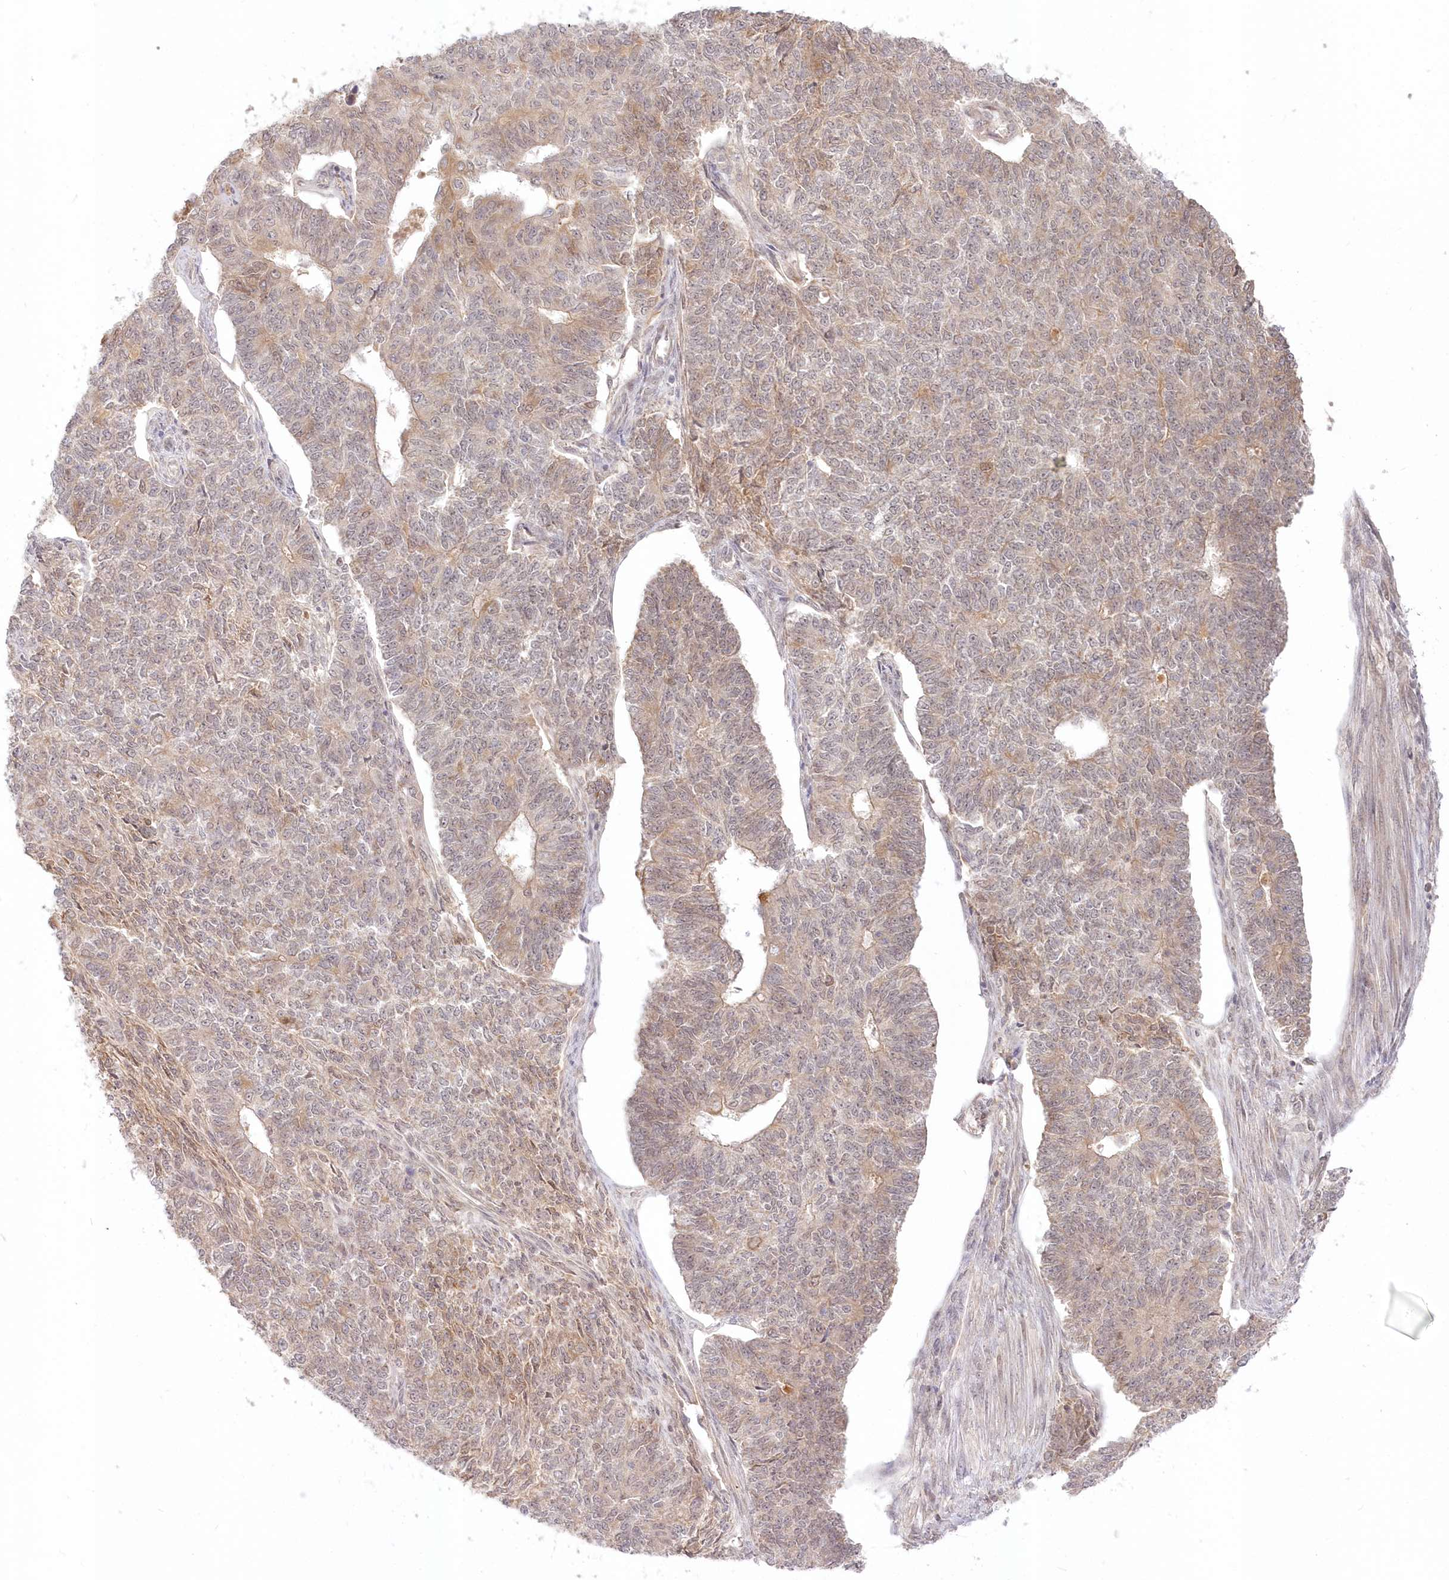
{"staining": {"intensity": "strong", "quantity": "<25%", "location": "cytoplasmic/membranous"}, "tissue": "endometrial cancer", "cell_type": "Tumor cells", "image_type": "cancer", "snomed": [{"axis": "morphology", "description": "Adenocarcinoma, NOS"}, {"axis": "topography", "description": "Endometrium"}], "caption": "This micrograph demonstrates immunohistochemistry (IHC) staining of adenocarcinoma (endometrial), with medium strong cytoplasmic/membranous expression in approximately <25% of tumor cells.", "gene": "MTMR3", "patient": {"sex": "female", "age": 32}}